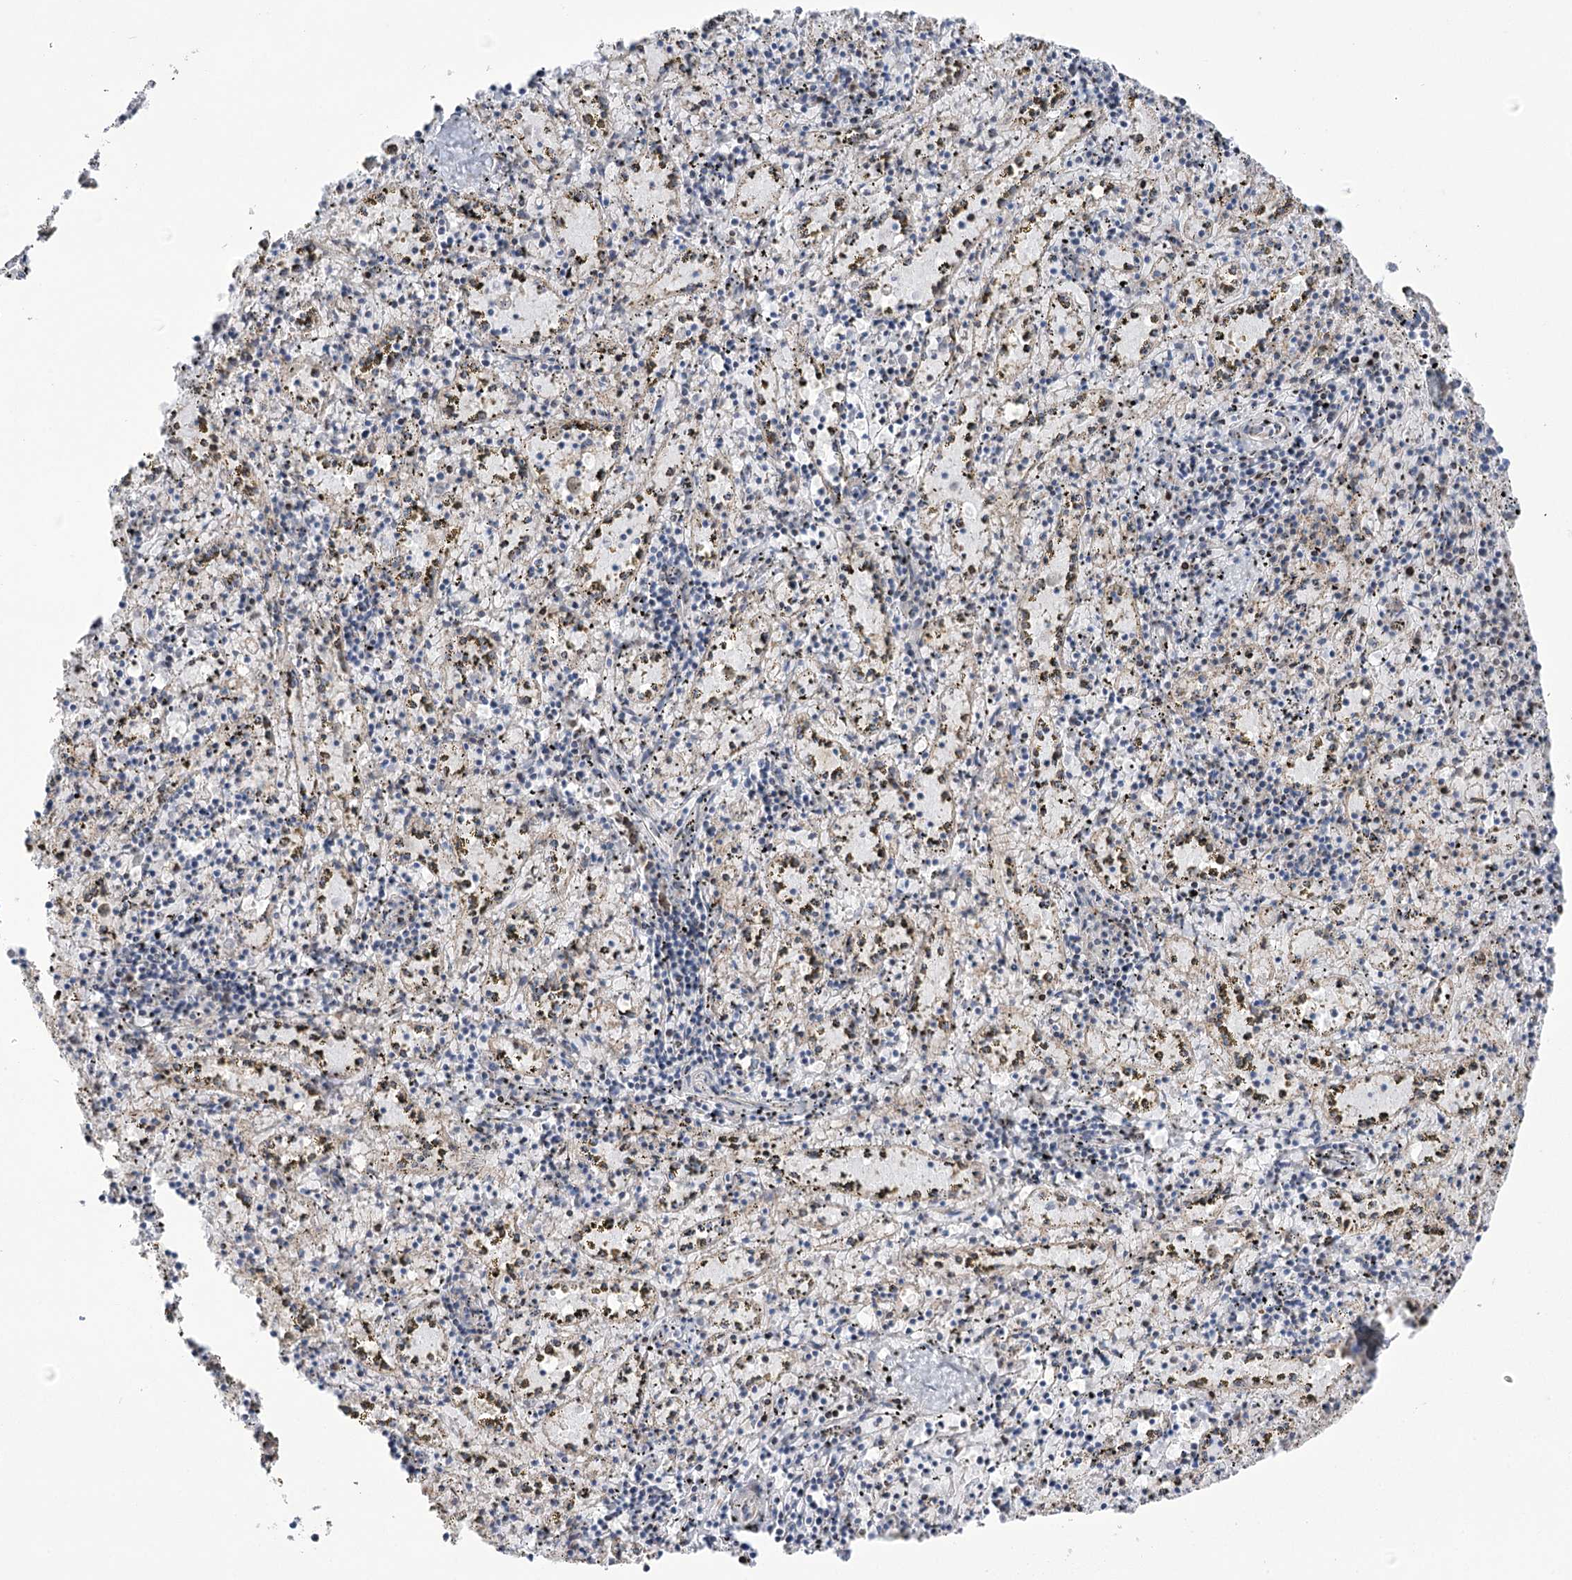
{"staining": {"intensity": "negative", "quantity": "none", "location": "none"}, "tissue": "spleen", "cell_type": "Cells in red pulp", "image_type": "normal", "snomed": [{"axis": "morphology", "description": "Normal tissue, NOS"}, {"axis": "topography", "description": "Spleen"}], "caption": "This is a image of immunohistochemistry staining of normal spleen, which shows no staining in cells in red pulp. (IHC, brightfield microscopy, high magnification).", "gene": "NME7", "patient": {"sex": "male", "age": 11}}